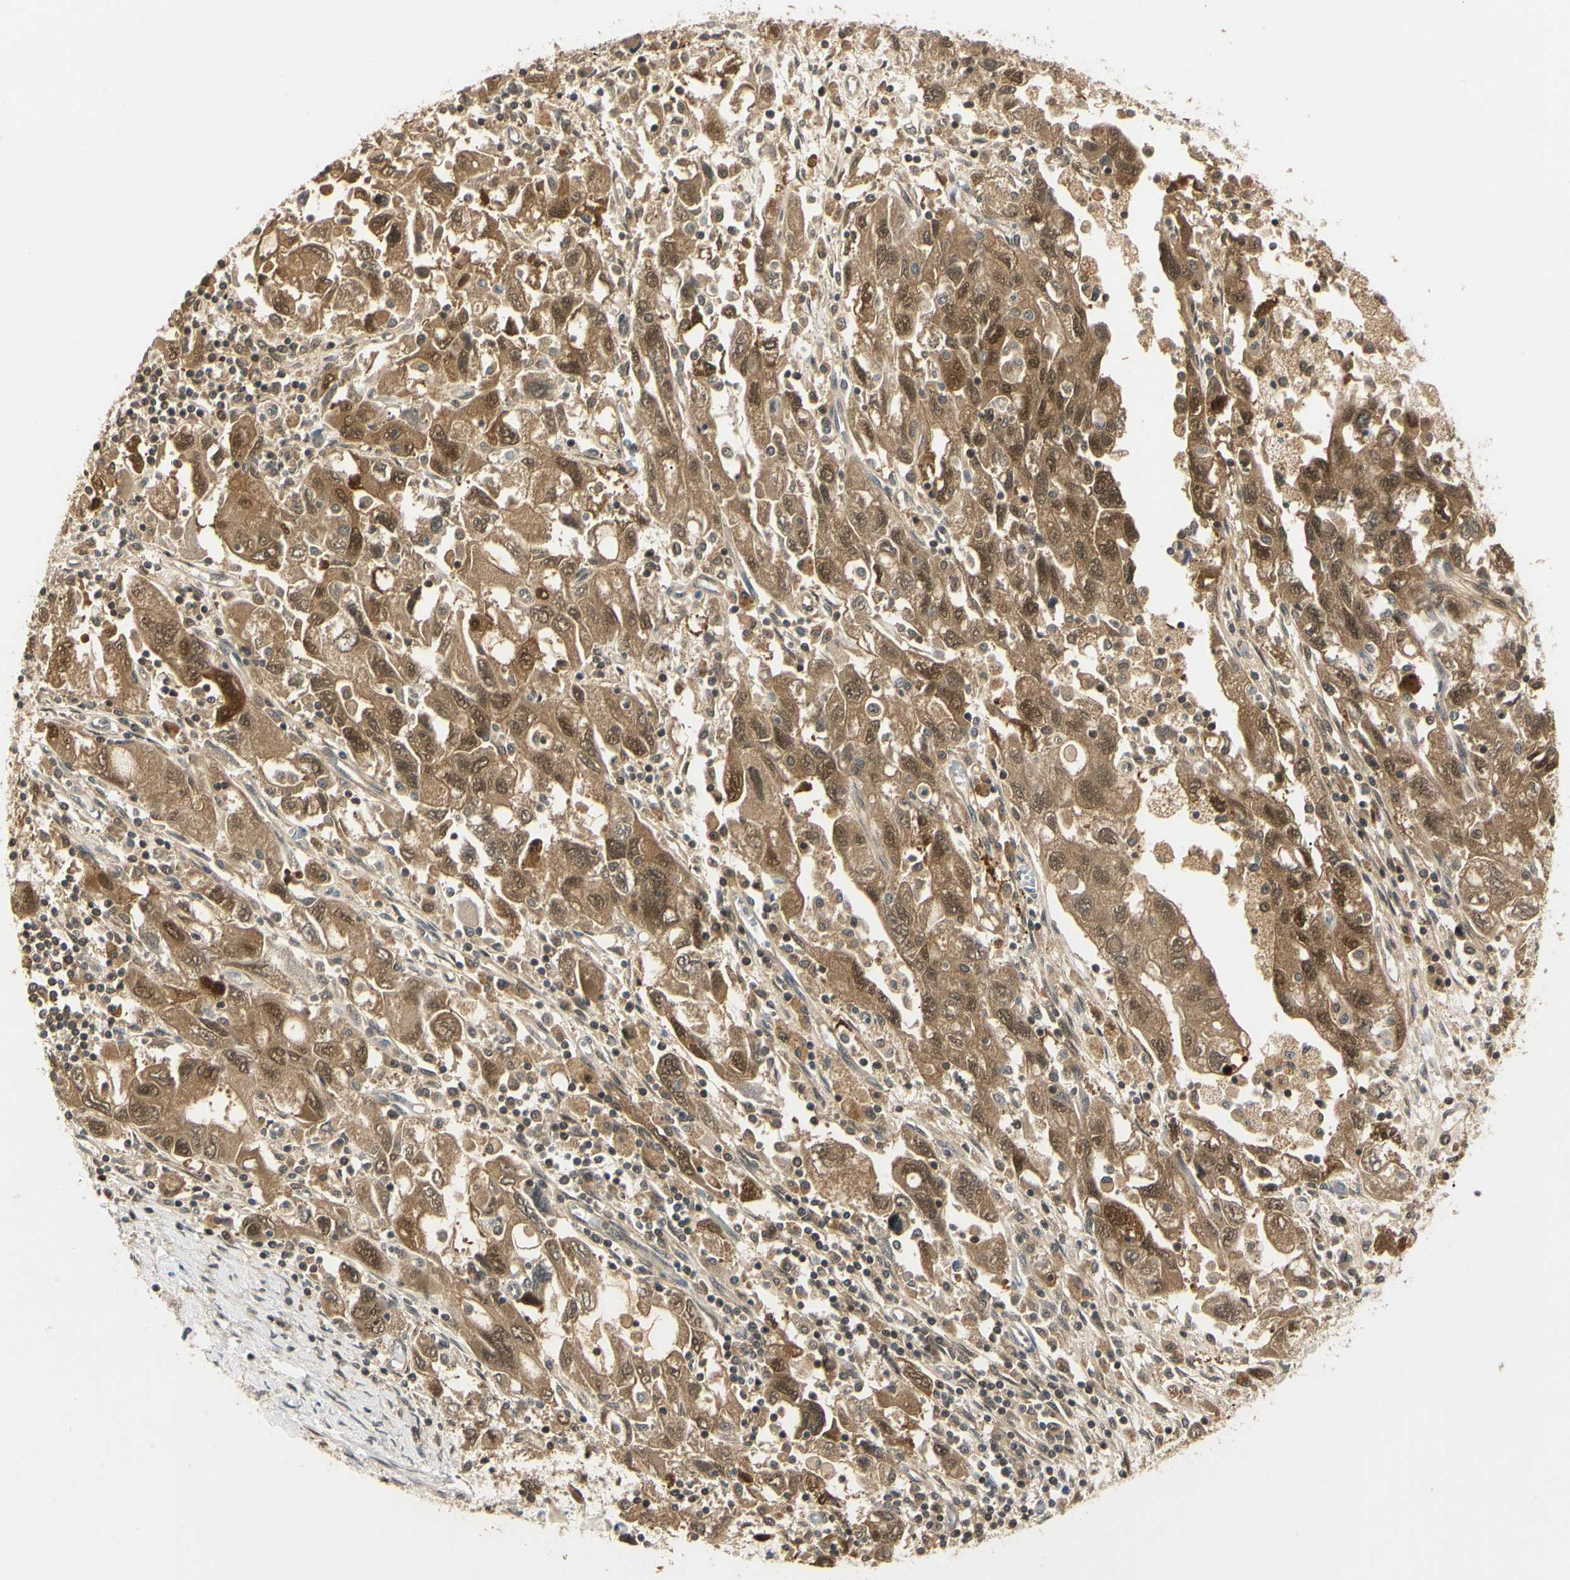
{"staining": {"intensity": "moderate", "quantity": ">75%", "location": "cytoplasmic/membranous,nuclear"}, "tissue": "ovarian cancer", "cell_type": "Tumor cells", "image_type": "cancer", "snomed": [{"axis": "morphology", "description": "Carcinoma, NOS"}, {"axis": "morphology", "description": "Cystadenocarcinoma, serous, NOS"}, {"axis": "topography", "description": "Ovary"}], "caption": "Protein expression analysis of human ovarian cancer reveals moderate cytoplasmic/membranous and nuclear staining in approximately >75% of tumor cells.", "gene": "UBE2Z", "patient": {"sex": "female", "age": 69}}